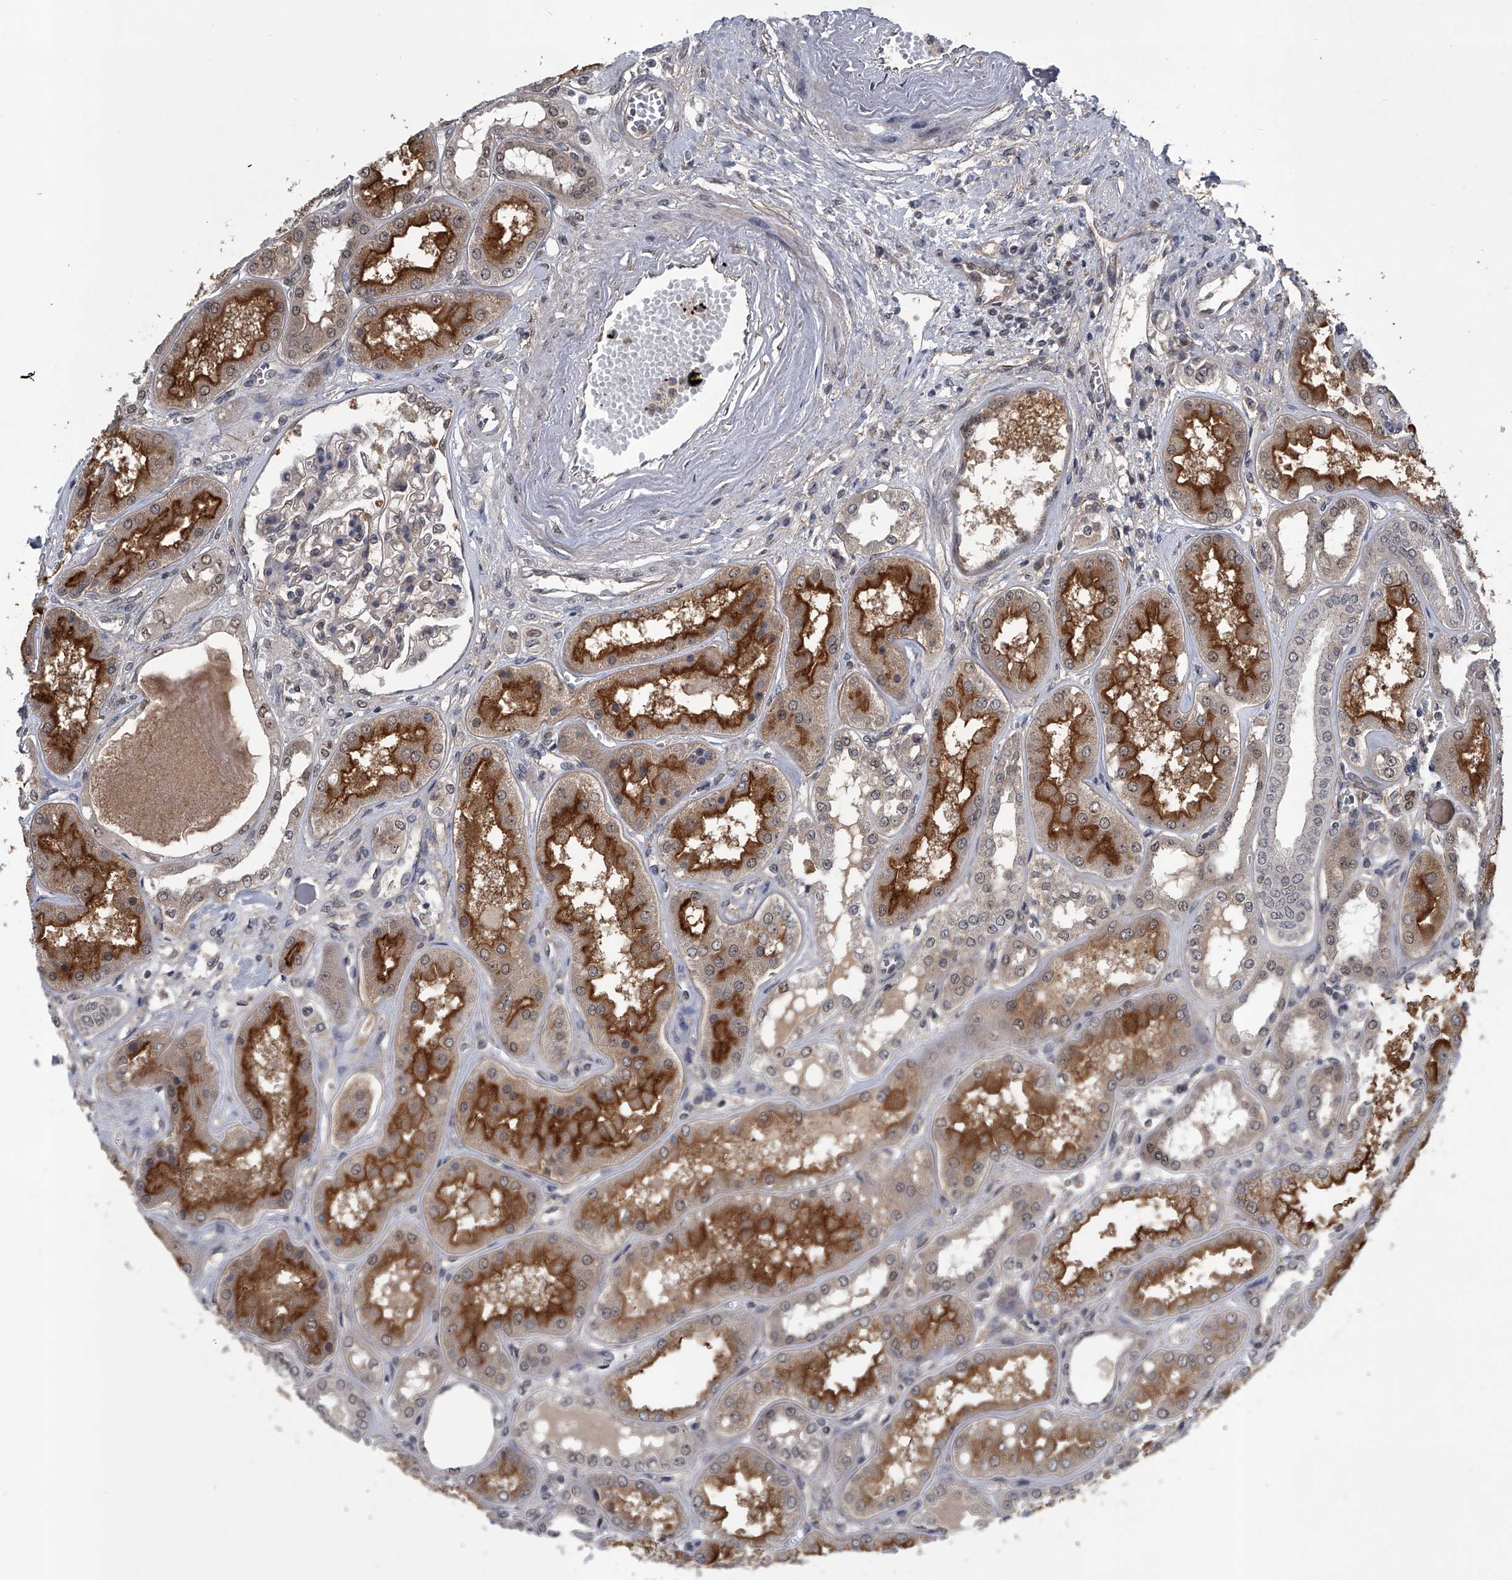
{"staining": {"intensity": "weak", "quantity": "25%-75%", "location": "cytoplasmic/membranous"}, "tissue": "kidney", "cell_type": "Cells in glomeruli", "image_type": "normal", "snomed": [{"axis": "morphology", "description": "Normal tissue, NOS"}, {"axis": "topography", "description": "Kidney"}], "caption": "The immunohistochemical stain highlights weak cytoplasmic/membranous expression in cells in glomeruli of unremarkable kidney. (brown staining indicates protein expression, while blue staining denotes nuclei).", "gene": "SLC12A8", "patient": {"sex": "female", "age": 56}}